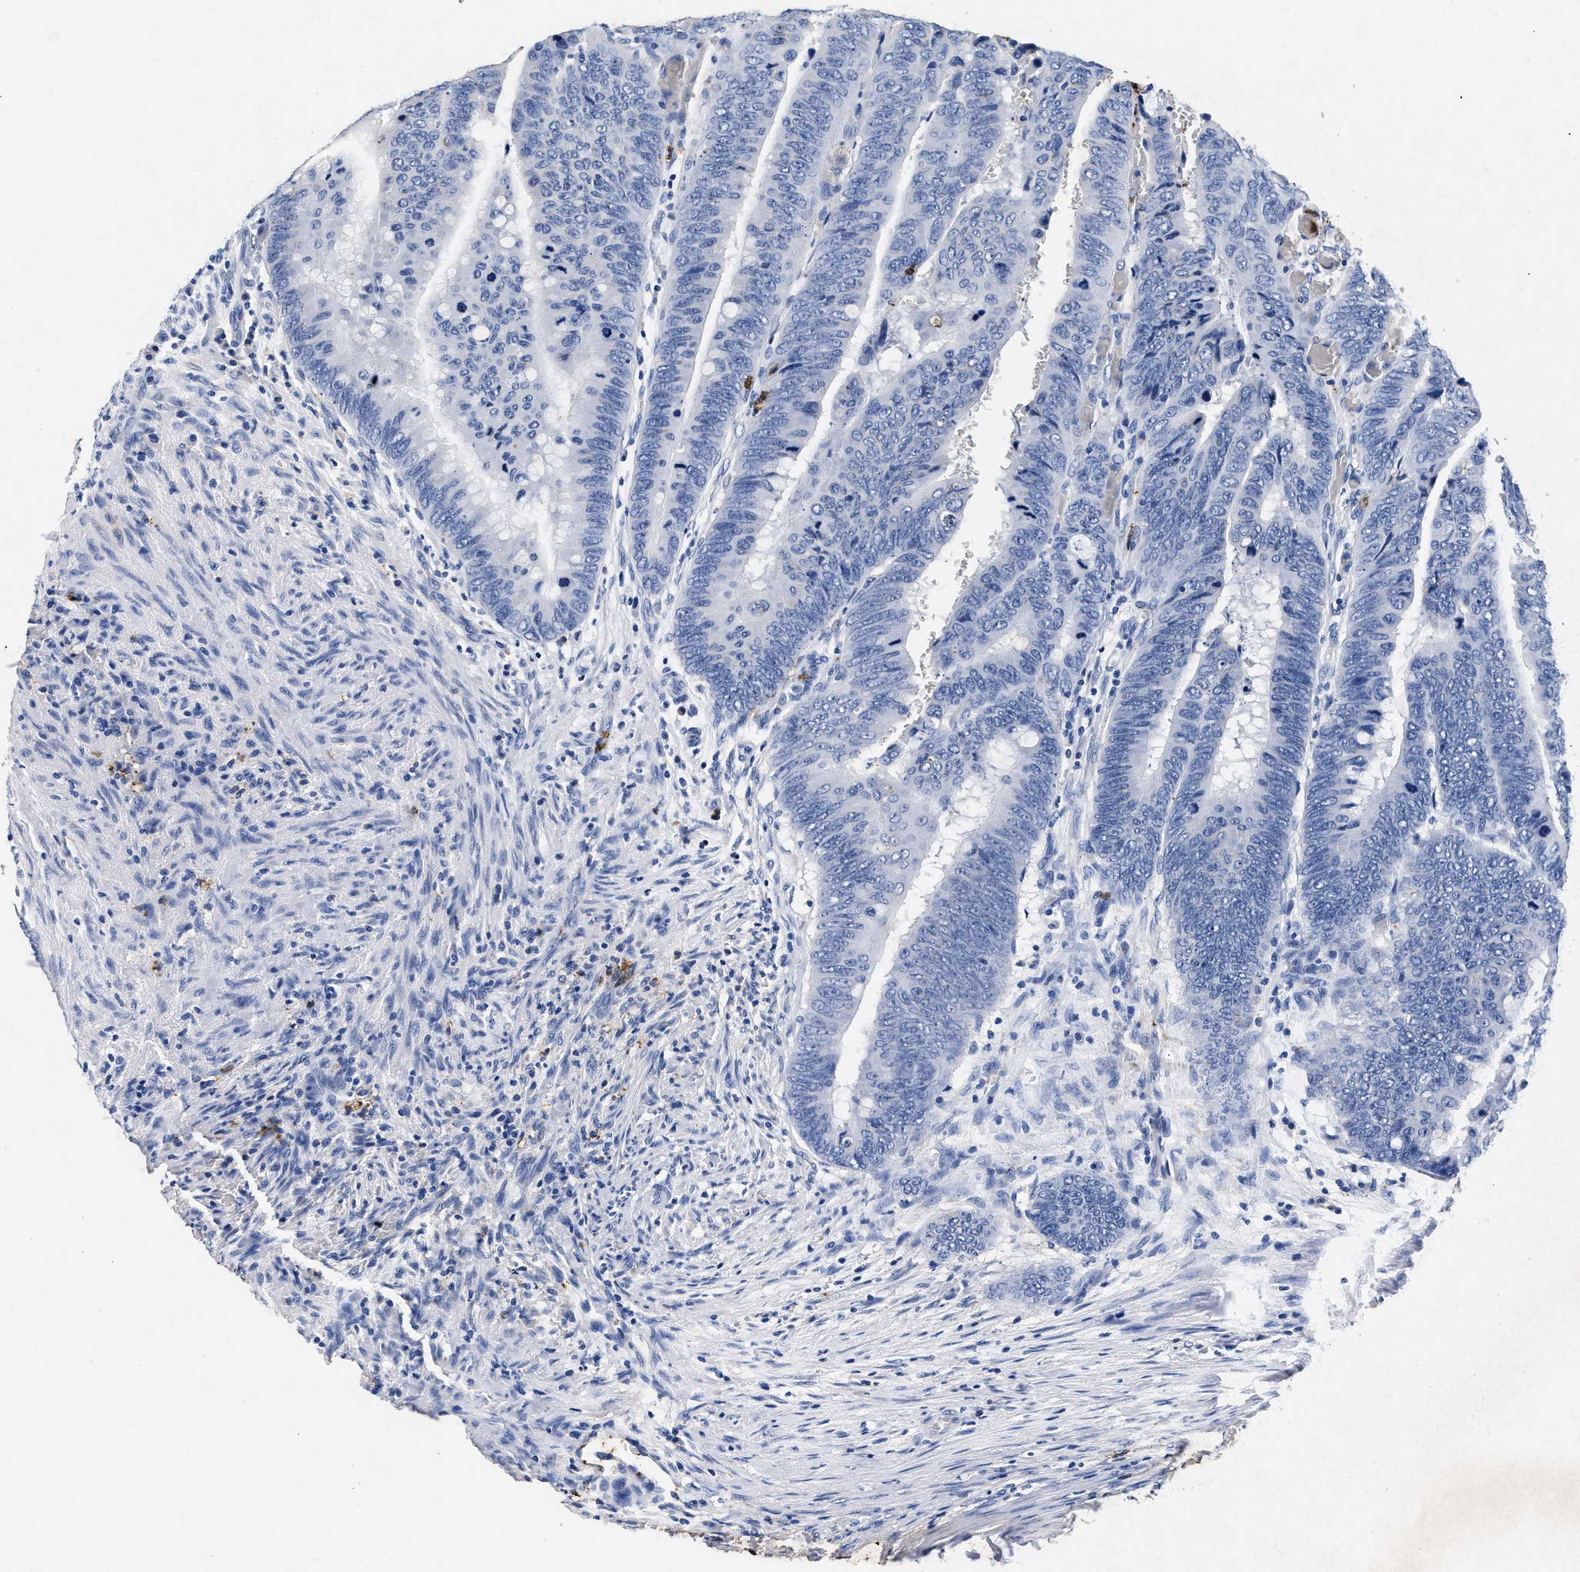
{"staining": {"intensity": "moderate", "quantity": "<25%", "location": "cytoplasmic/membranous"}, "tissue": "colorectal cancer", "cell_type": "Tumor cells", "image_type": "cancer", "snomed": [{"axis": "morphology", "description": "Normal tissue, NOS"}, {"axis": "morphology", "description": "Adenocarcinoma, NOS"}, {"axis": "topography", "description": "Rectum"}, {"axis": "topography", "description": "Peripheral nerve tissue"}], "caption": "This is a micrograph of immunohistochemistry (IHC) staining of colorectal cancer (adenocarcinoma), which shows moderate expression in the cytoplasmic/membranous of tumor cells.", "gene": "LTB4R2", "patient": {"sex": "male", "age": 92}}